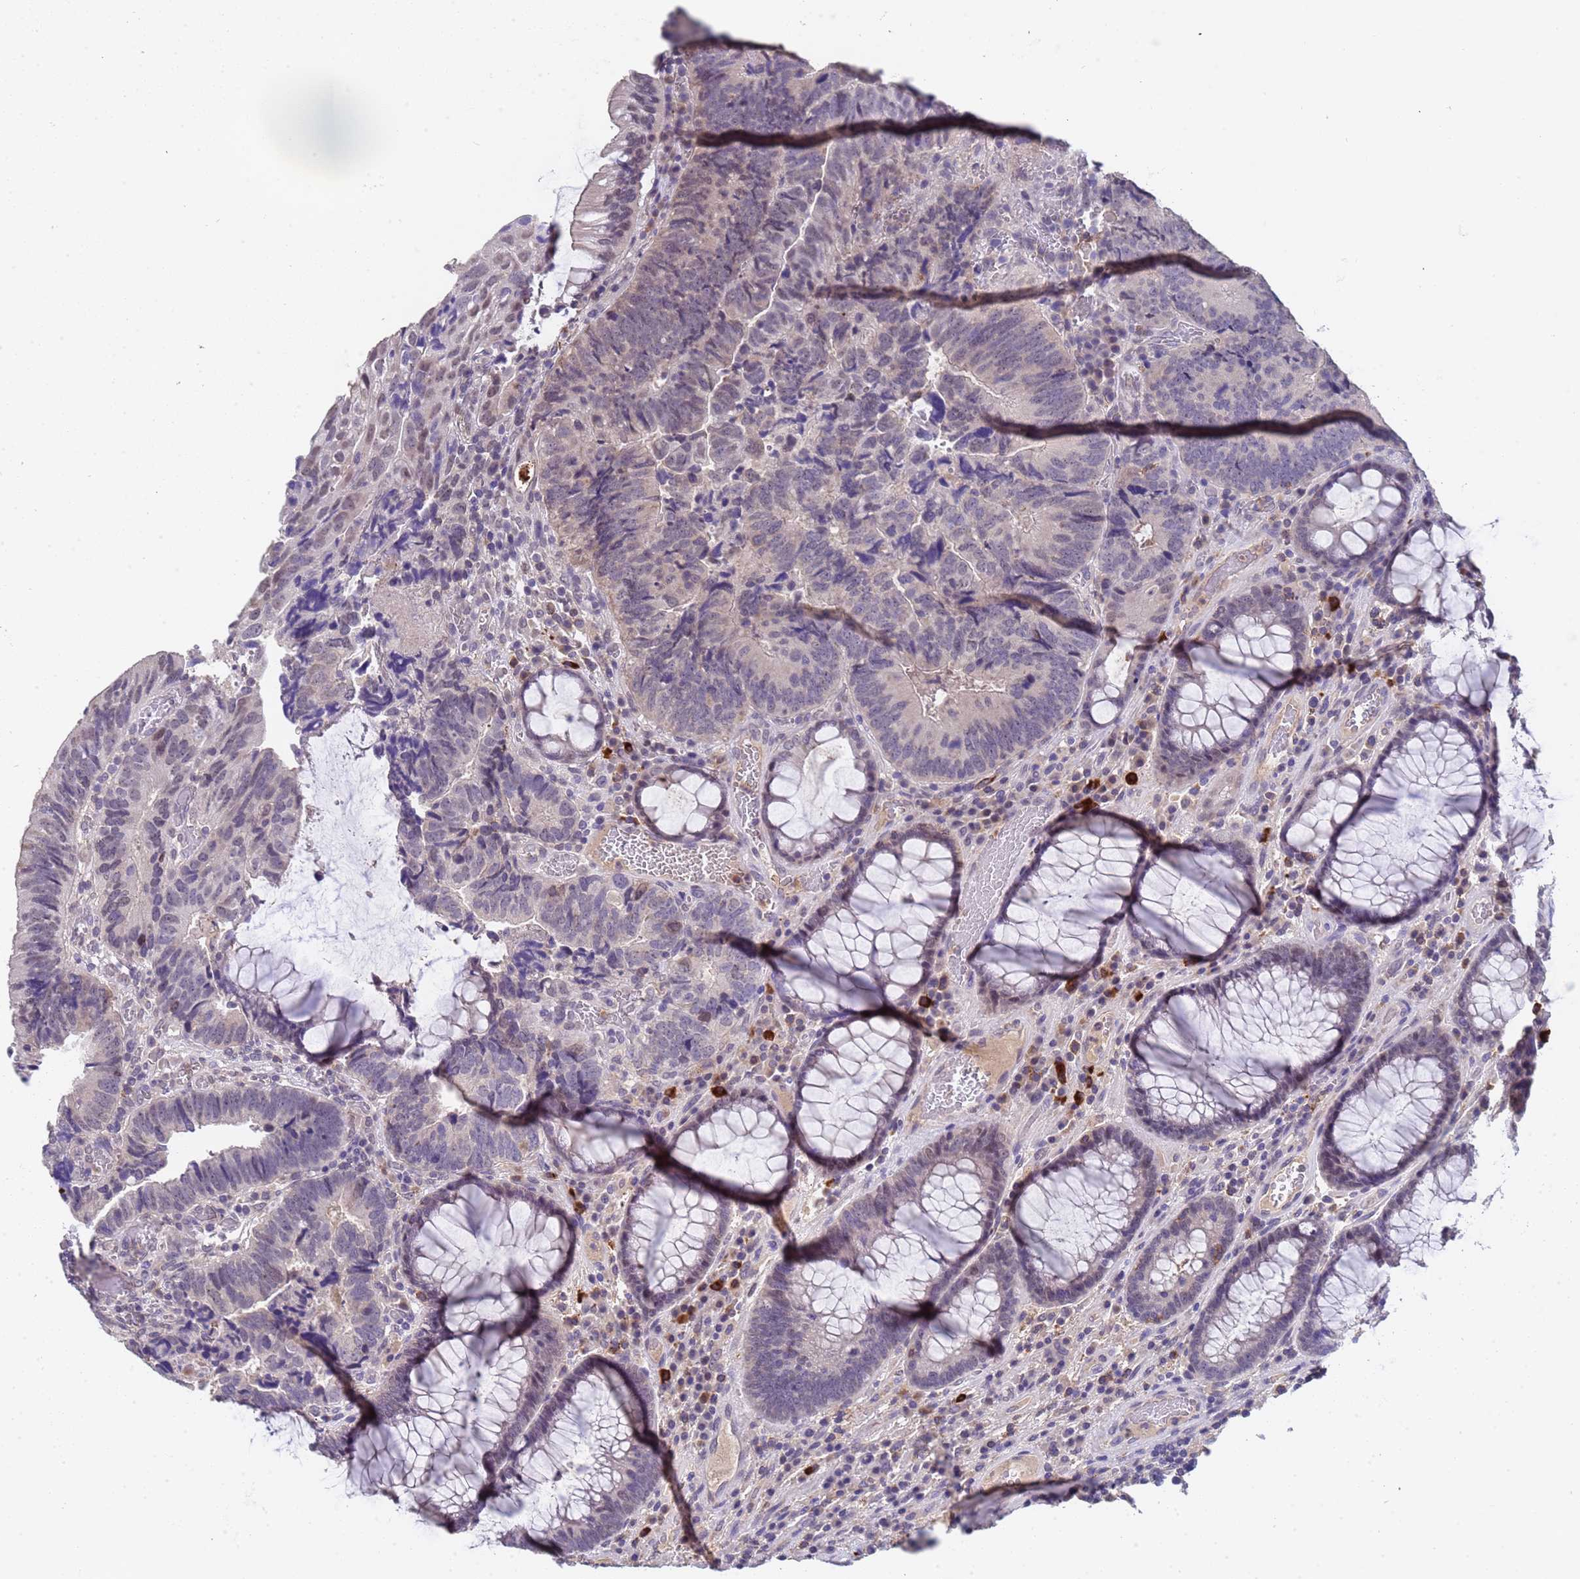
{"staining": {"intensity": "moderate", "quantity": "<25%", "location": "nuclear"}, "tissue": "colorectal cancer", "cell_type": "Tumor cells", "image_type": "cancer", "snomed": [{"axis": "morphology", "description": "Adenocarcinoma, NOS"}, {"axis": "topography", "description": "Colon"}], "caption": "Protein expression analysis of human adenocarcinoma (colorectal) reveals moderate nuclear staining in approximately <25% of tumor cells.", "gene": "ZNF248", "patient": {"sex": "female", "age": 67}}